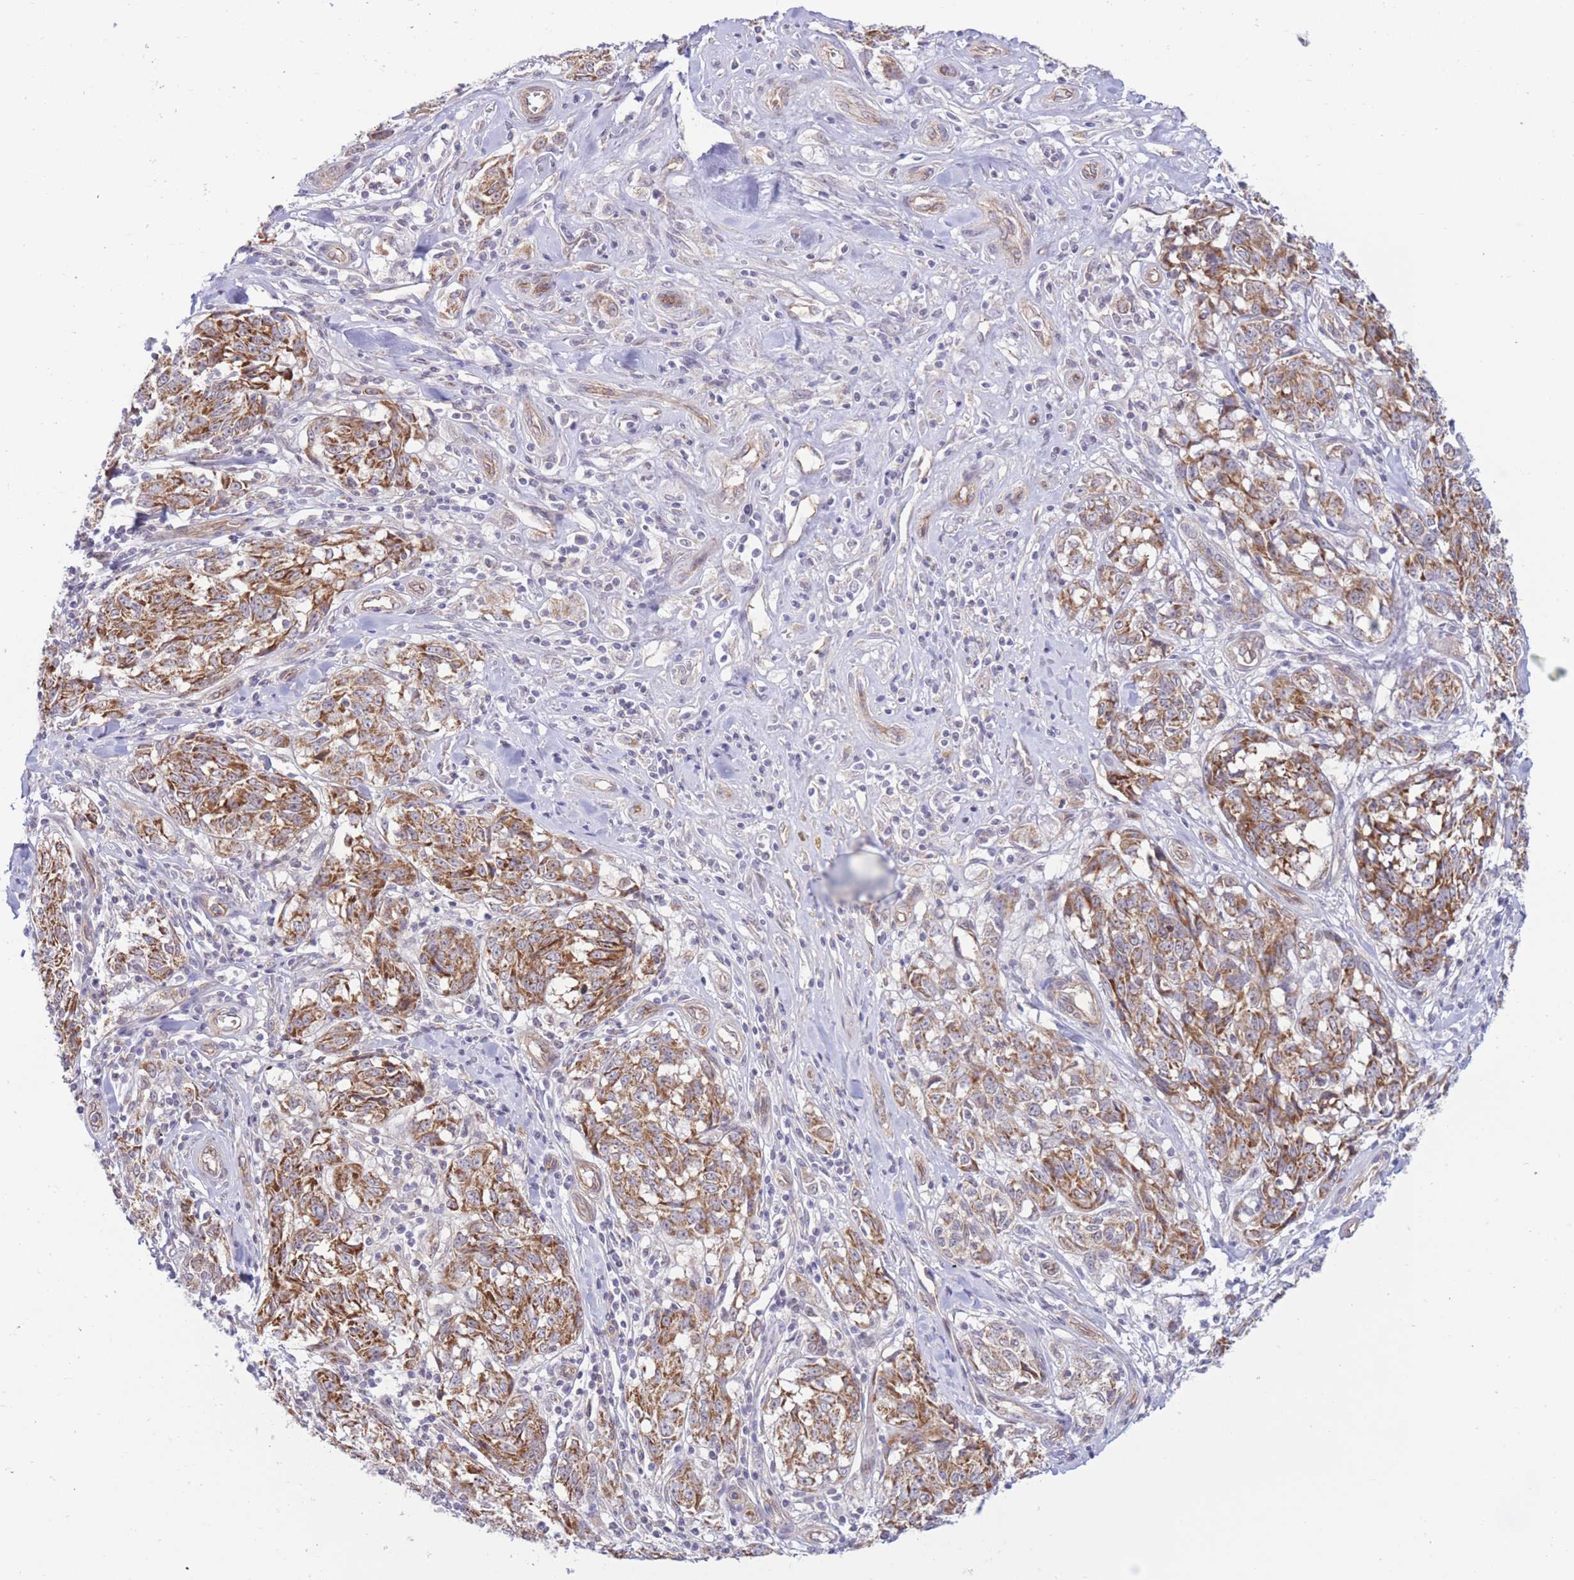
{"staining": {"intensity": "moderate", "quantity": ">75%", "location": "cytoplasmic/membranous"}, "tissue": "melanoma", "cell_type": "Tumor cells", "image_type": "cancer", "snomed": [{"axis": "morphology", "description": "Normal tissue, NOS"}, {"axis": "morphology", "description": "Malignant melanoma, NOS"}, {"axis": "topography", "description": "Skin"}], "caption": "The micrograph reveals a brown stain indicating the presence of a protein in the cytoplasmic/membranous of tumor cells in malignant melanoma.", "gene": "MRPS31", "patient": {"sex": "female", "age": 64}}